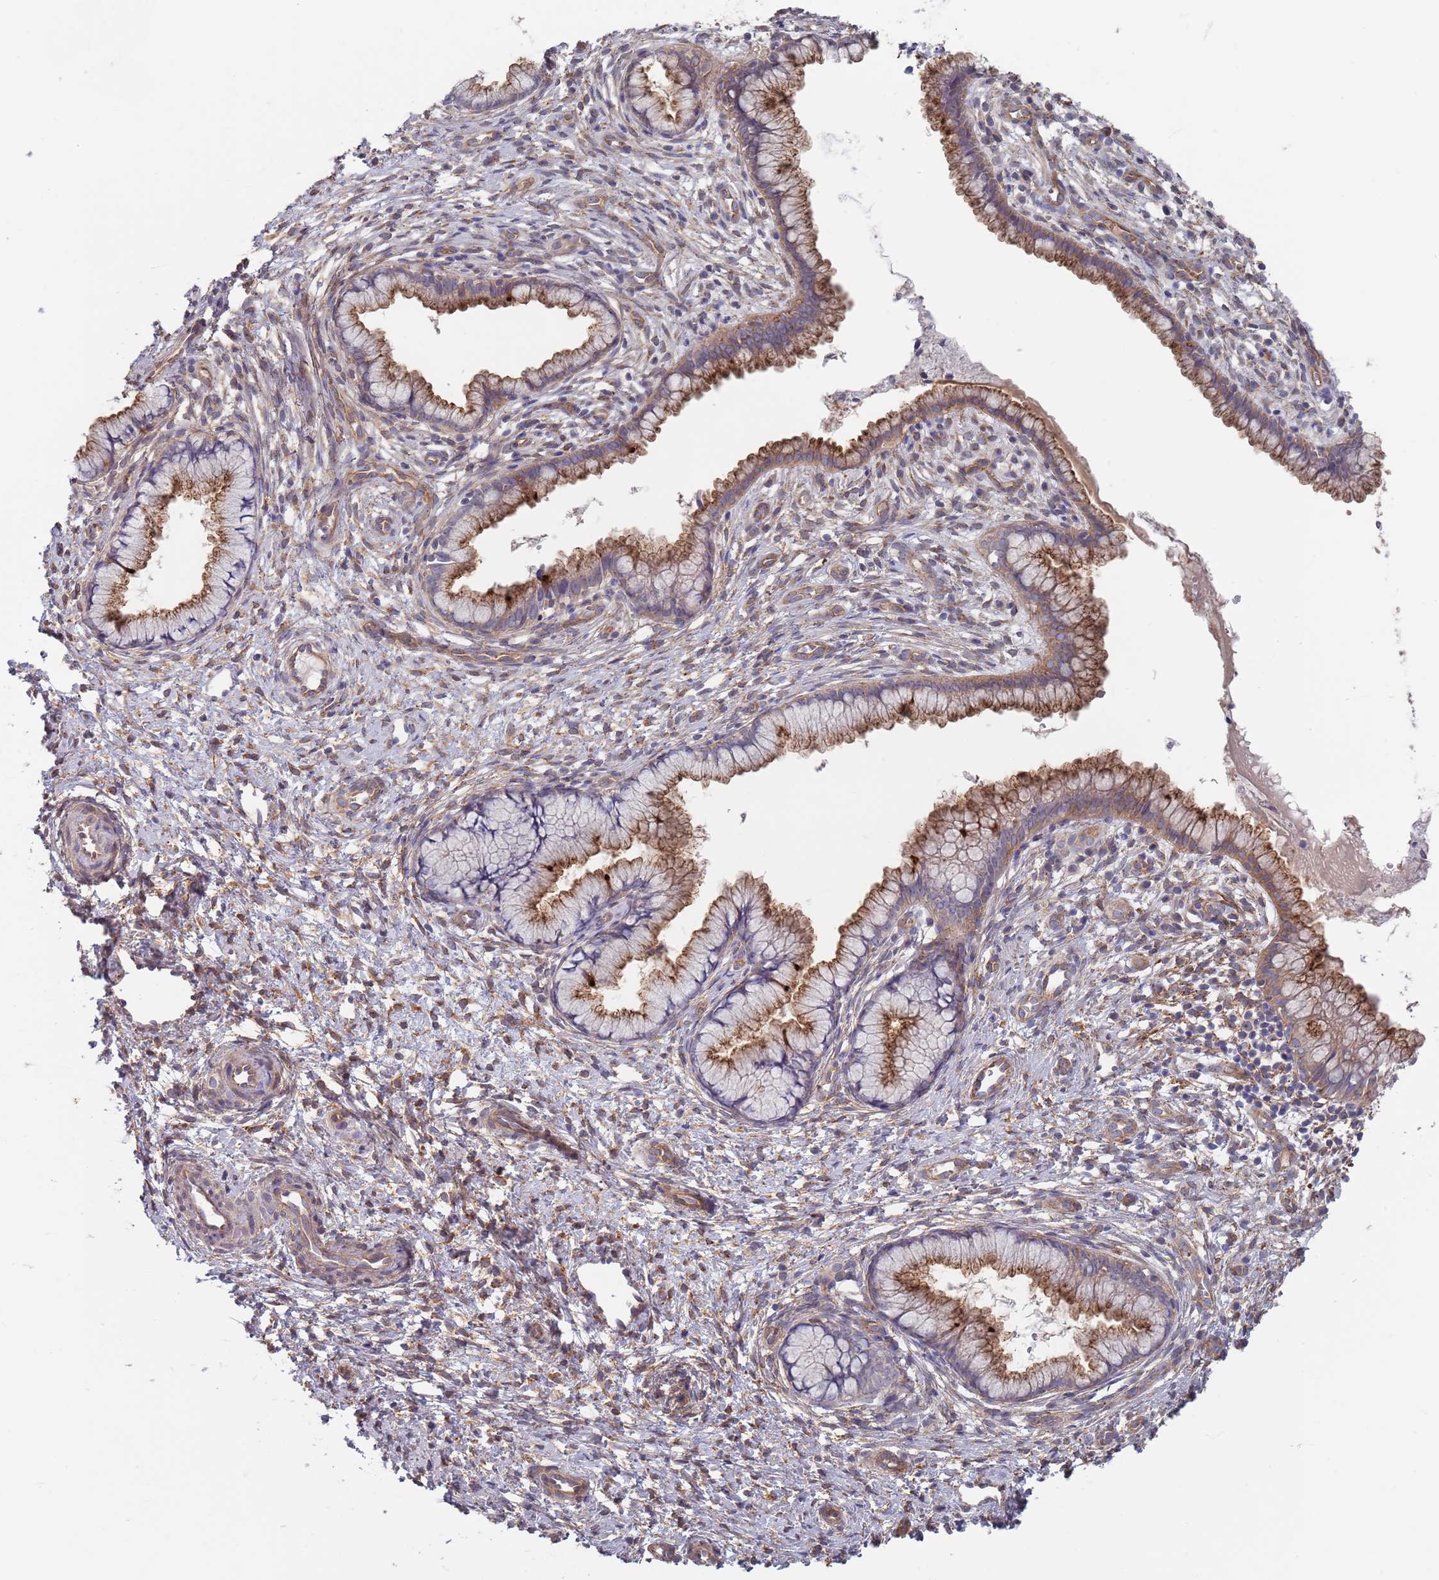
{"staining": {"intensity": "moderate", "quantity": ">75%", "location": "cytoplasmic/membranous"}, "tissue": "cervix", "cell_type": "Glandular cells", "image_type": "normal", "snomed": [{"axis": "morphology", "description": "Normal tissue, NOS"}, {"axis": "topography", "description": "Cervix"}], "caption": "The histopathology image demonstrates immunohistochemical staining of unremarkable cervix. There is moderate cytoplasmic/membranous expression is seen in approximately >75% of glandular cells.", "gene": "APPL2", "patient": {"sex": "female", "age": 36}}